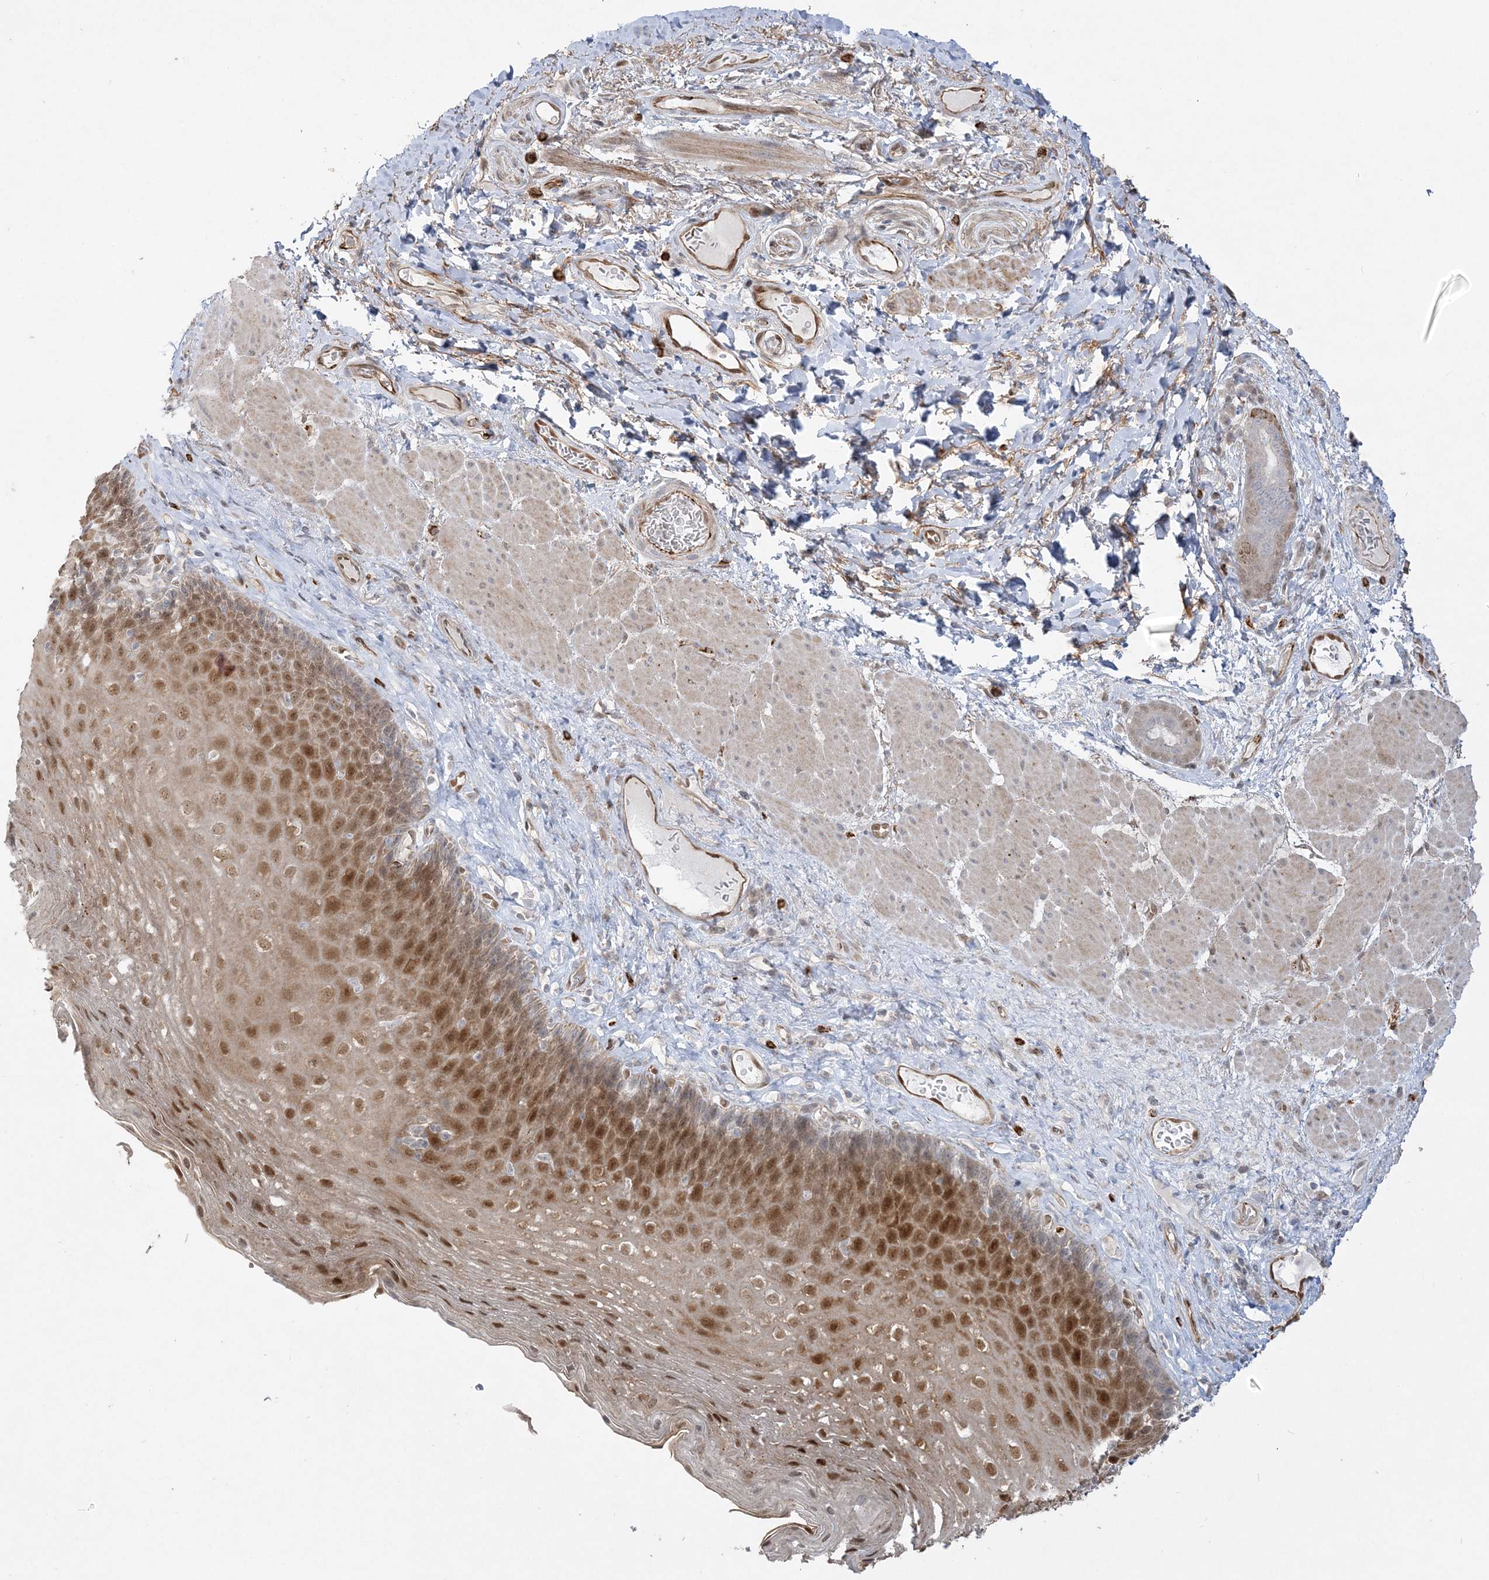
{"staining": {"intensity": "moderate", "quantity": ">75%", "location": "cytoplasmic/membranous,nuclear"}, "tissue": "esophagus", "cell_type": "Squamous epithelial cells", "image_type": "normal", "snomed": [{"axis": "morphology", "description": "Normal tissue, NOS"}, {"axis": "topography", "description": "Esophagus"}], "caption": "Immunohistochemistry (DAB (3,3'-diaminobenzidine)) staining of unremarkable esophagus shows moderate cytoplasmic/membranous,nuclear protein staining in about >75% of squamous epithelial cells. Immunohistochemistry (ihc) stains the protein in brown and the nuclei are stained blue.", "gene": "INPP1", "patient": {"sex": "female", "age": 66}}